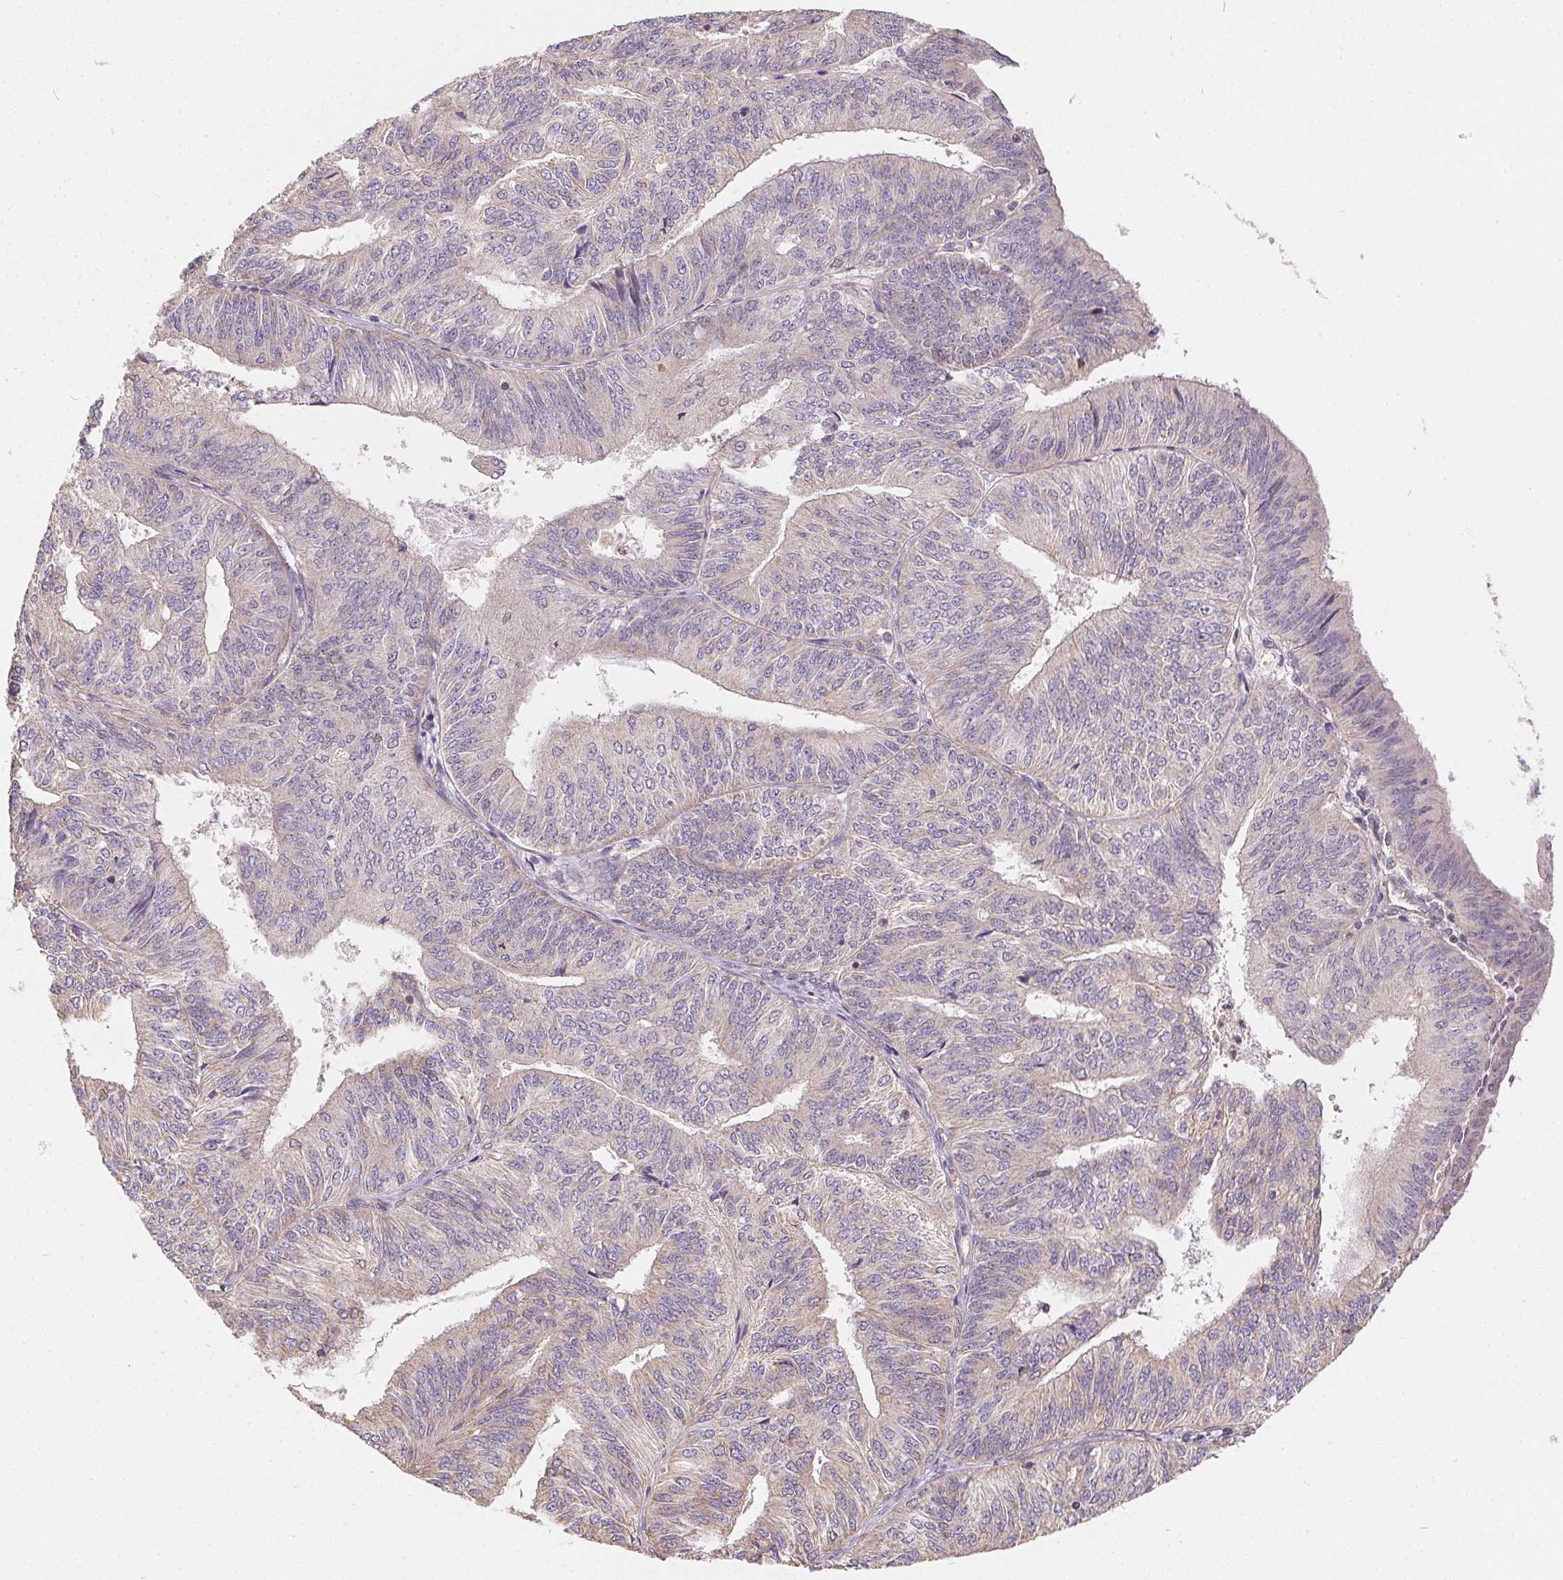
{"staining": {"intensity": "negative", "quantity": "none", "location": "none"}, "tissue": "endometrial cancer", "cell_type": "Tumor cells", "image_type": "cancer", "snomed": [{"axis": "morphology", "description": "Adenocarcinoma, NOS"}, {"axis": "topography", "description": "Endometrium"}], "caption": "Endometrial cancer (adenocarcinoma) was stained to show a protein in brown. There is no significant positivity in tumor cells. The staining was performed using DAB to visualize the protein expression in brown, while the nuclei were stained in blue with hematoxylin (Magnification: 20x).", "gene": "REV3L", "patient": {"sex": "female", "age": 58}}